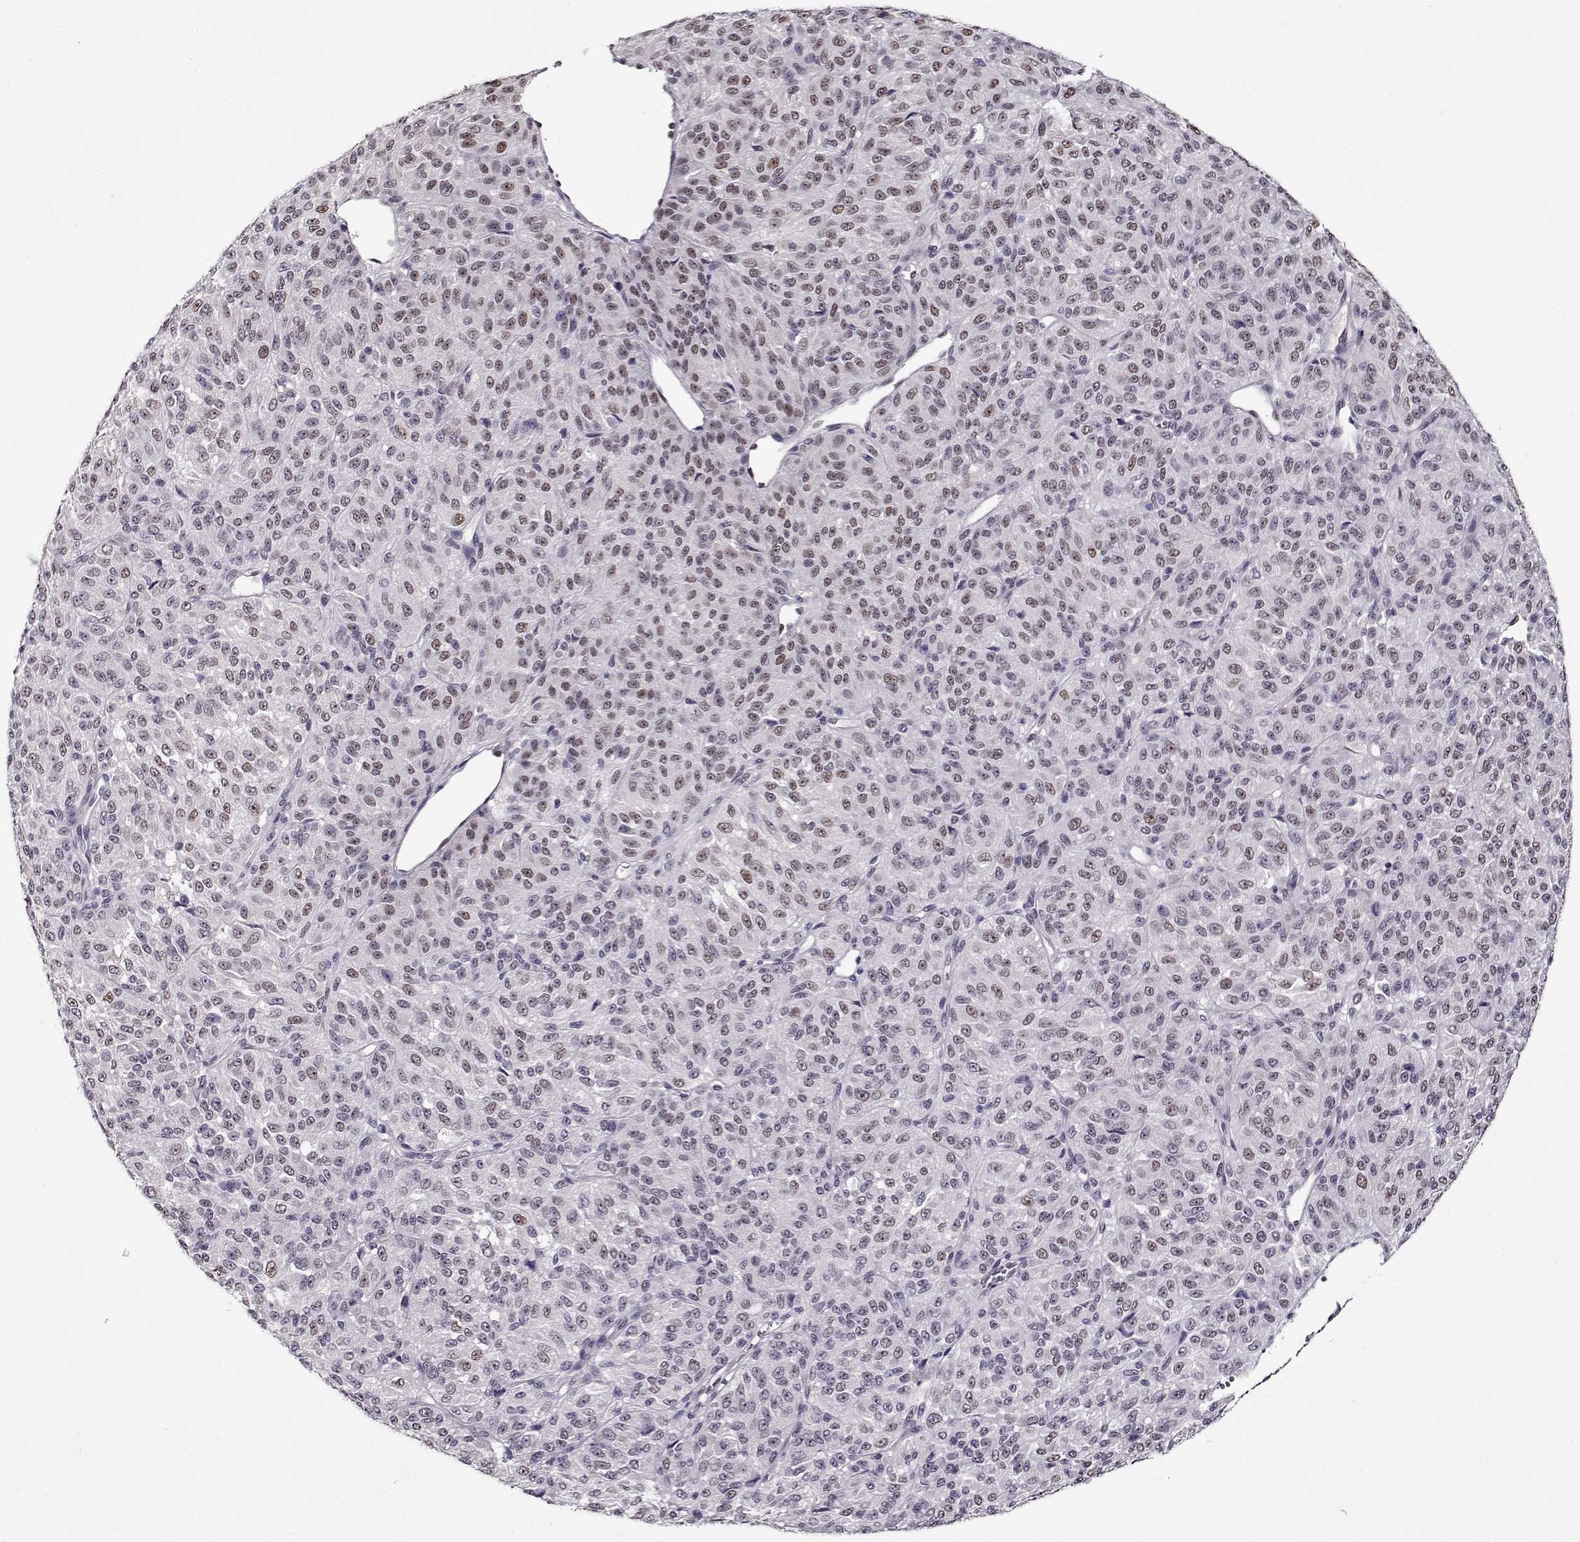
{"staining": {"intensity": "weak", "quantity": "<25%", "location": "nuclear"}, "tissue": "melanoma", "cell_type": "Tumor cells", "image_type": "cancer", "snomed": [{"axis": "morphology", "description": "Malignant melanoma, Metastatic site"}, {"axis": "topography", "description": "Brain"}], "caption": "IHC histopathology image of neoplastic tissue: malignant melanoma (metastatic site) stained with DAB exhibits no significant protein staining in tumor cells.", "gene": "PRMT8", "patient": {"sex": "female", "age": 56}}